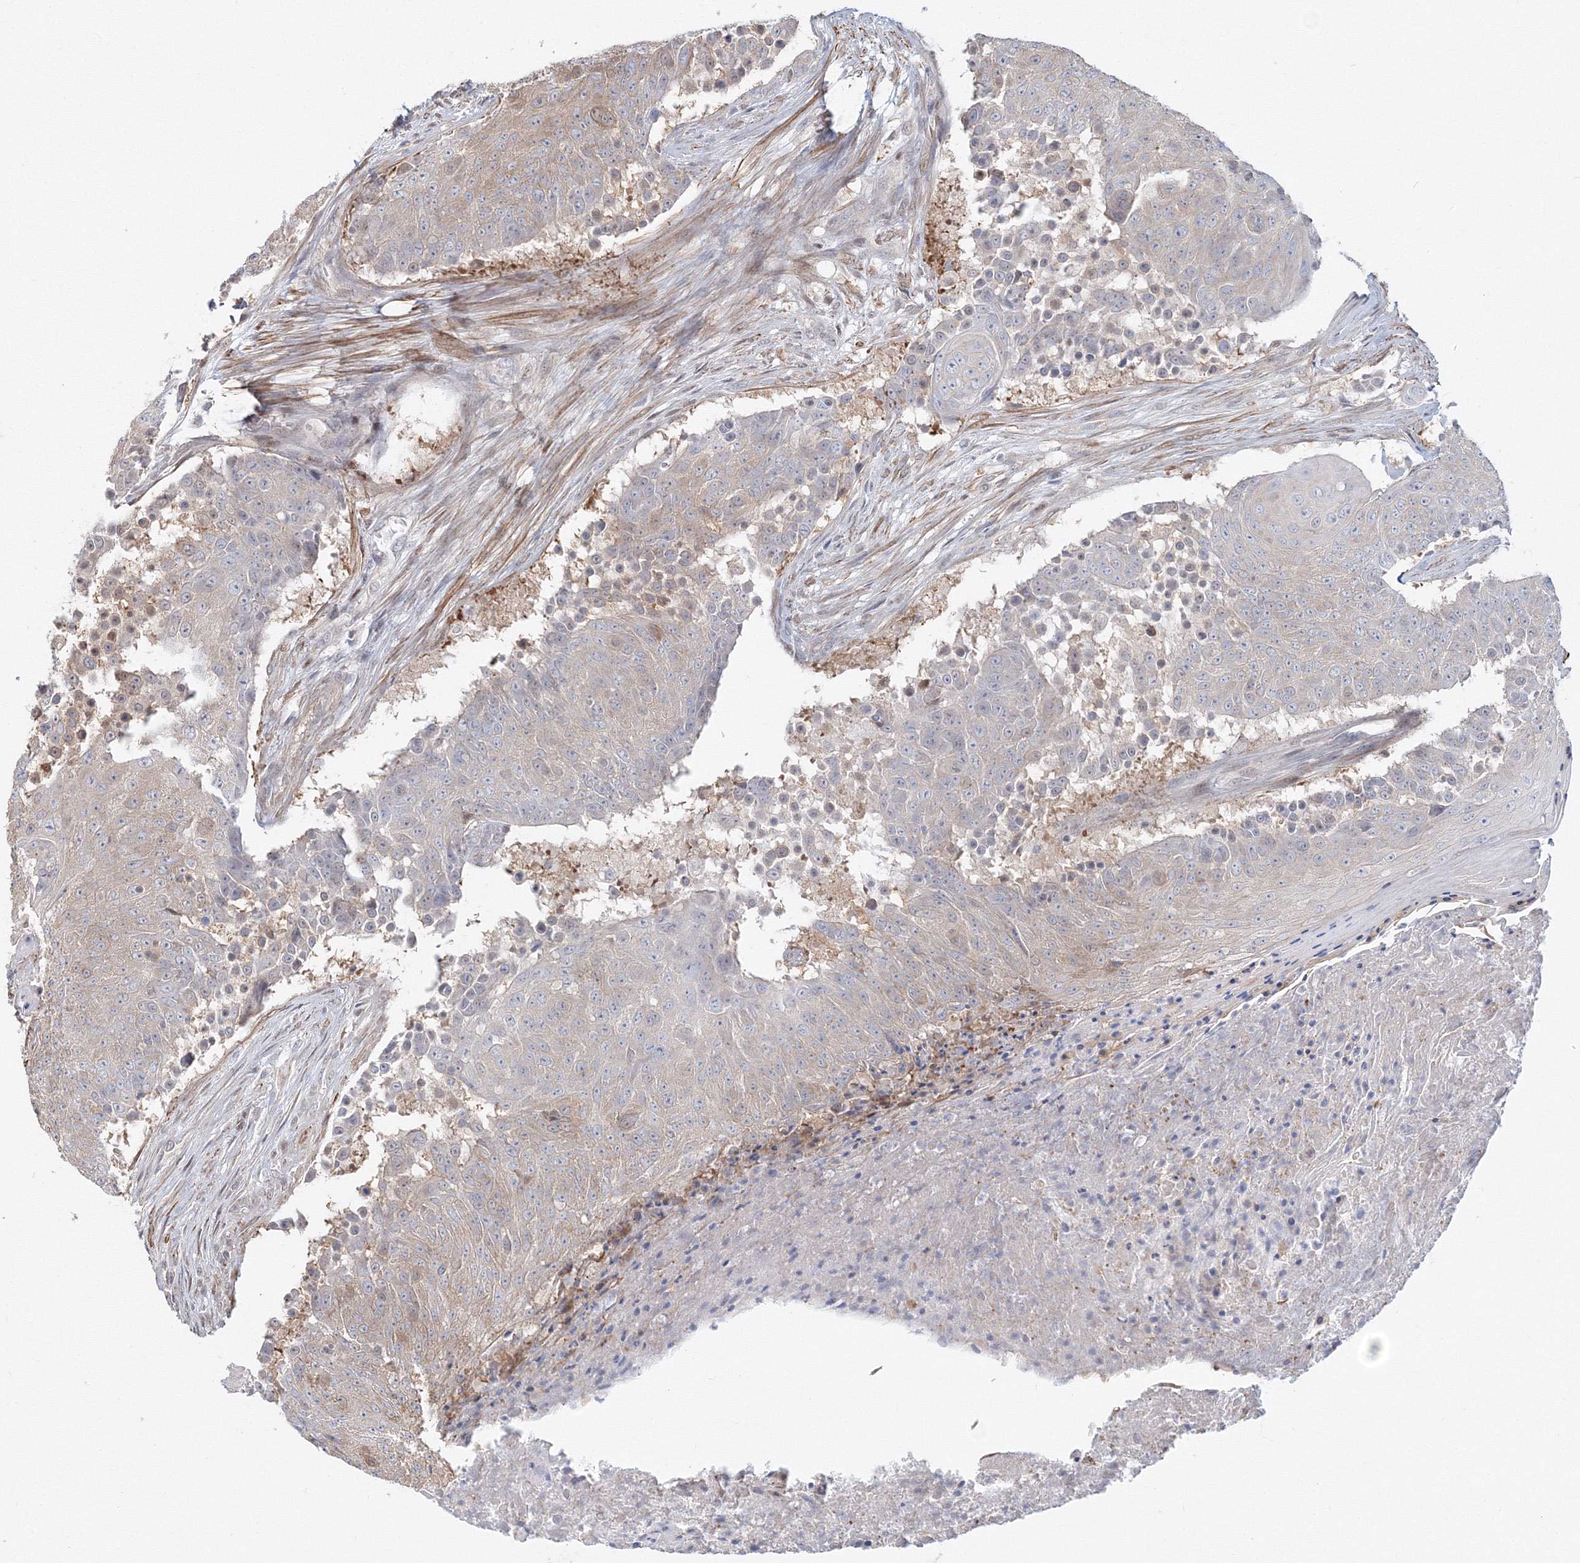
{"staining": {"intensity": "weak", "quantity": "<25%", "location": "cytoplasmic/membranous"}, "tissue": "urothelial cancer", "cell_type": "Tumor cells", "image_type": "cancer", "snomed": [{"axis": "morphology", "description": "Urothelial carcinoma, High grade"}, {"axis": "topography", "description": "Urinary bladder"}], "caption": "IHC of human high-grade urothelial carcinoma reveals no positivity in tumor cells.", "gene": "ARHGAP21", "patient": {"sex": "female", "age": 63}}